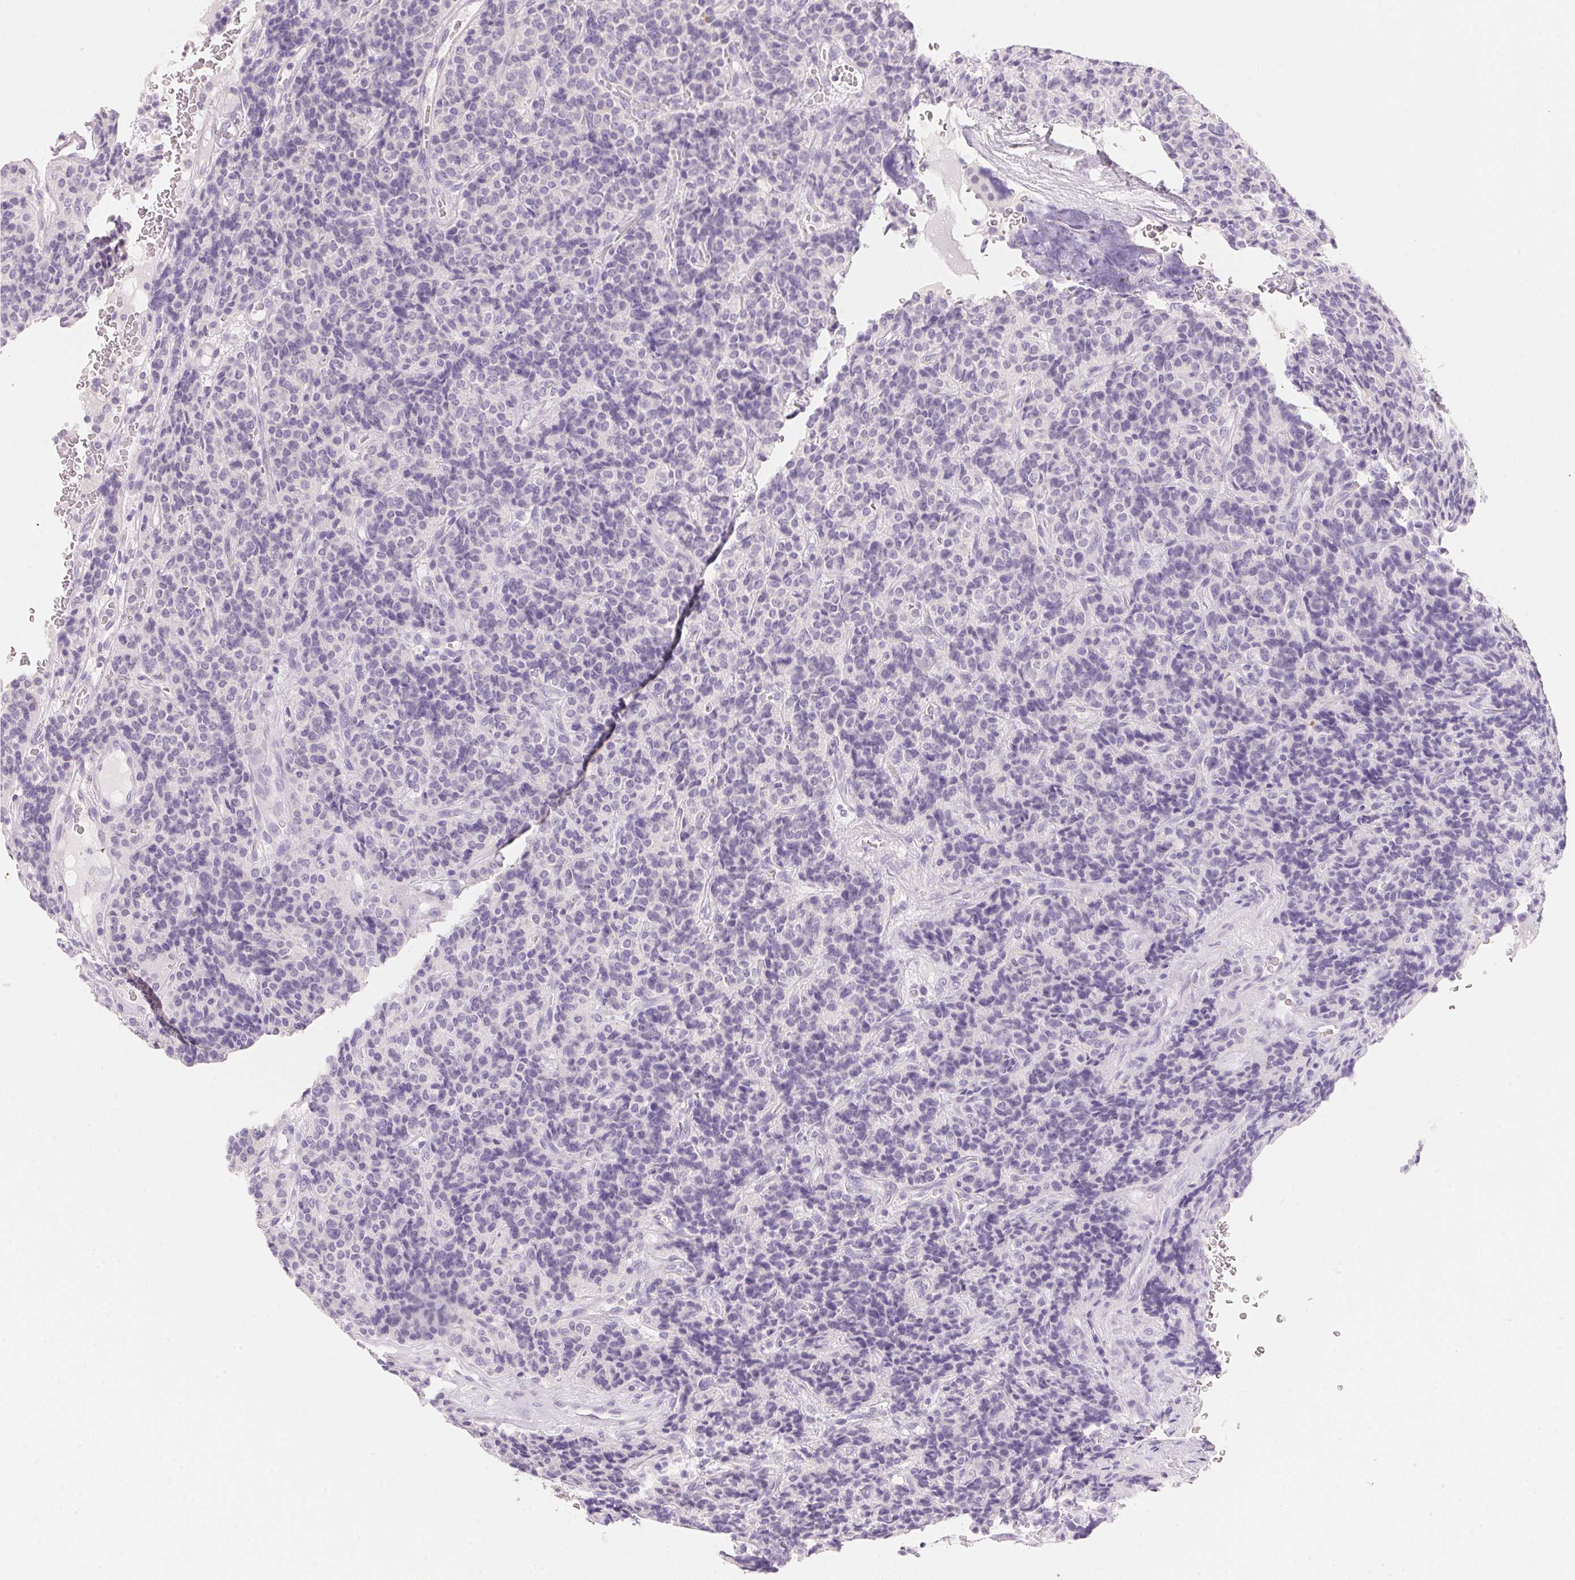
{"staining": {"intensity": "negative", "quantity": "none", "location": "none"}, "tissue": "carcinoid", "cell_type": "Tumor cells", "image_type": "cancer", "snomed": [{"axis": "morphology", "description": "Carcinoid, malignant, NOS"}, {"axis": "topography", "description": "Pancreas"}], "caption": "Tumor cells are negative for protein expression in human carcinoid.", "gene": "ACP3", "patient": {"sex": "male", "age": 36}}